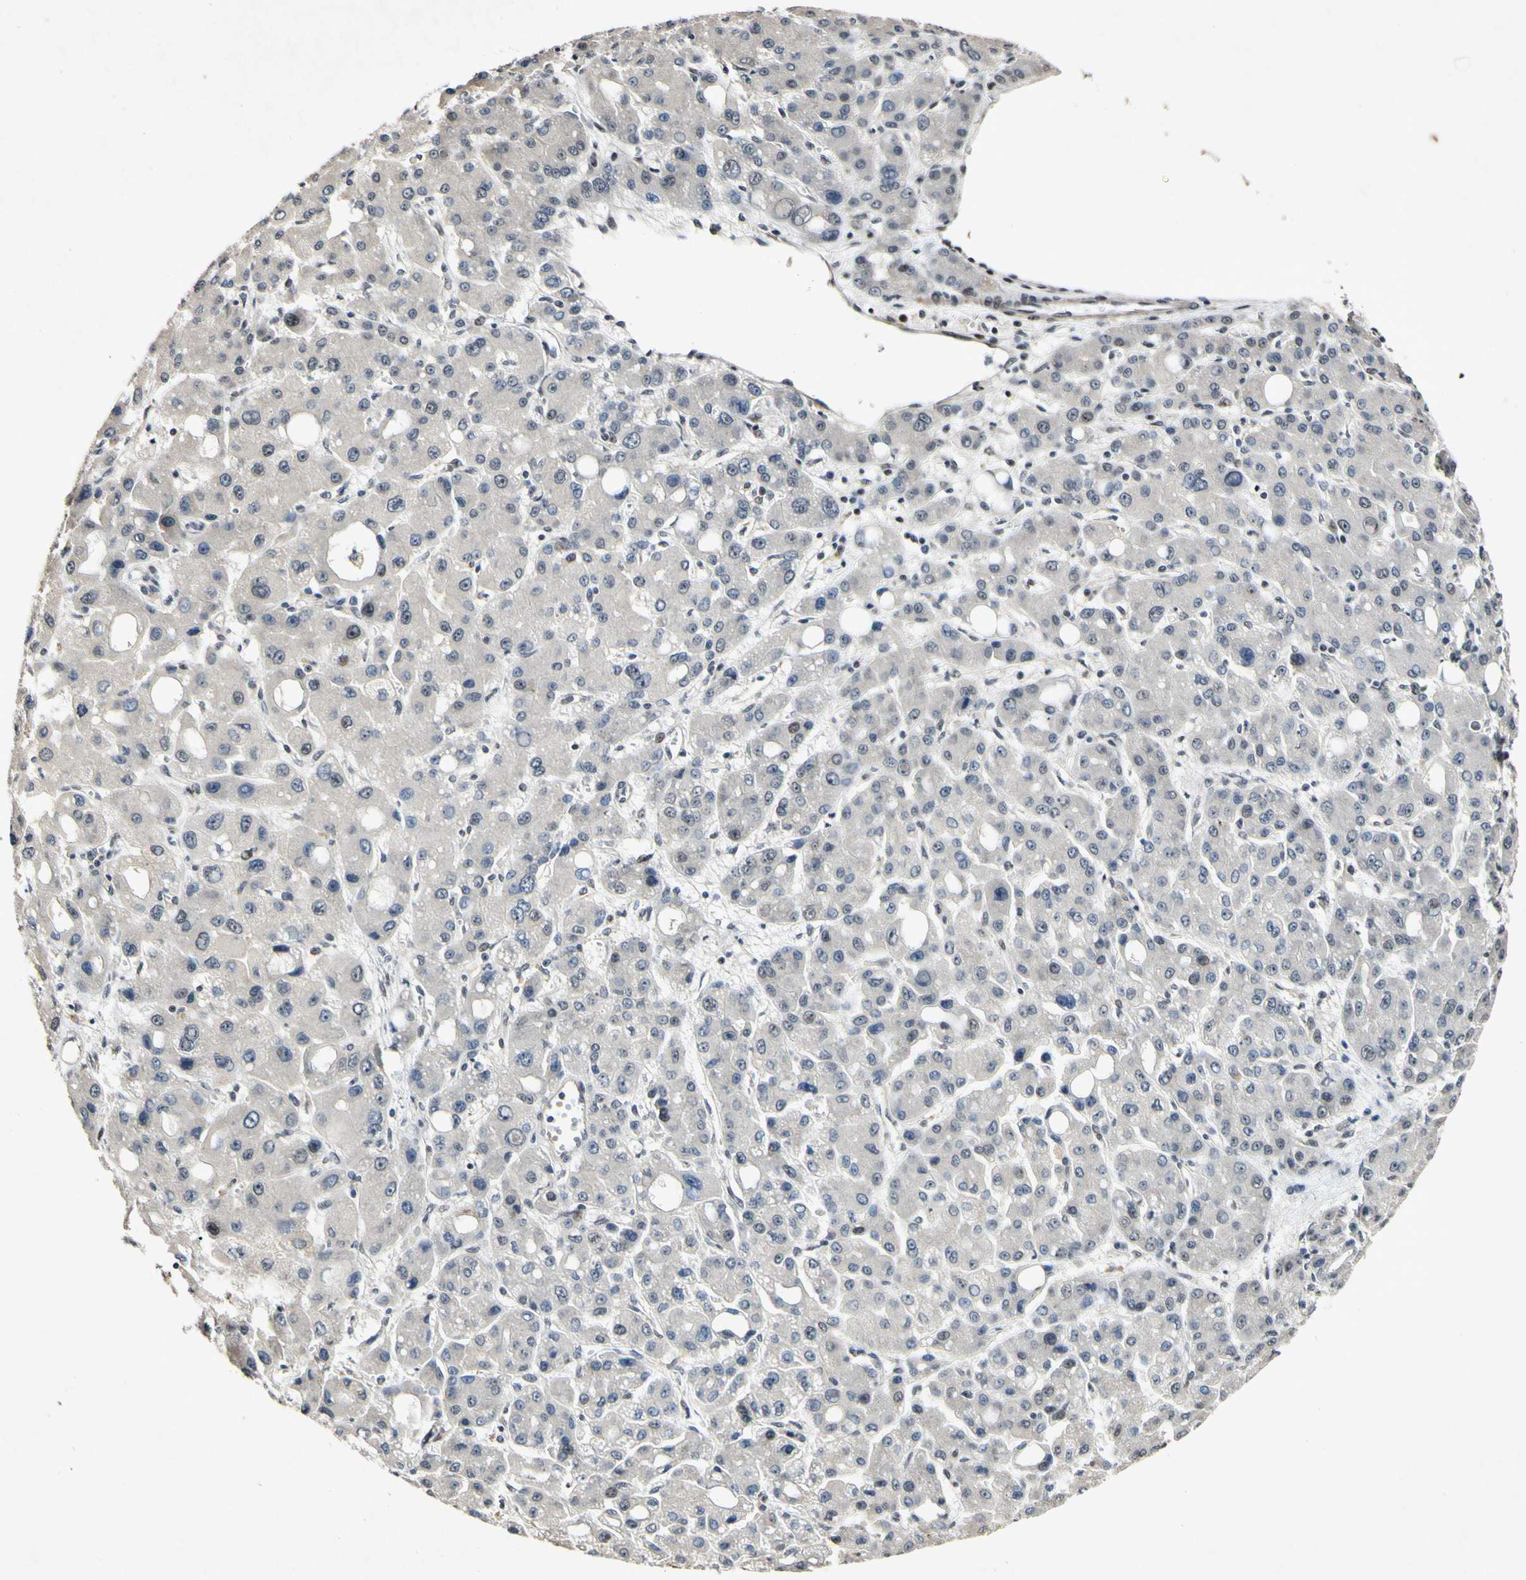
{"staining": {"intensity": "negative", "quantity": "none", "location": "none"}, "tissue": "liver cancer", "cell_type": "Tumor cells", "image_type": "cancer", "snomed": [{"axis": "morphology", "description": "Carcinoma, Hepatocellular, NOS"}, {"axis": "topography", "description": "Liver"}], "caption": "Immunohistochemical staining of human hepatocellular carcinoma (liver) demonstrates no significant expression in tumor cells.", "gene": "POLR2F", "patient": {"sex": "male", "age": 55}}